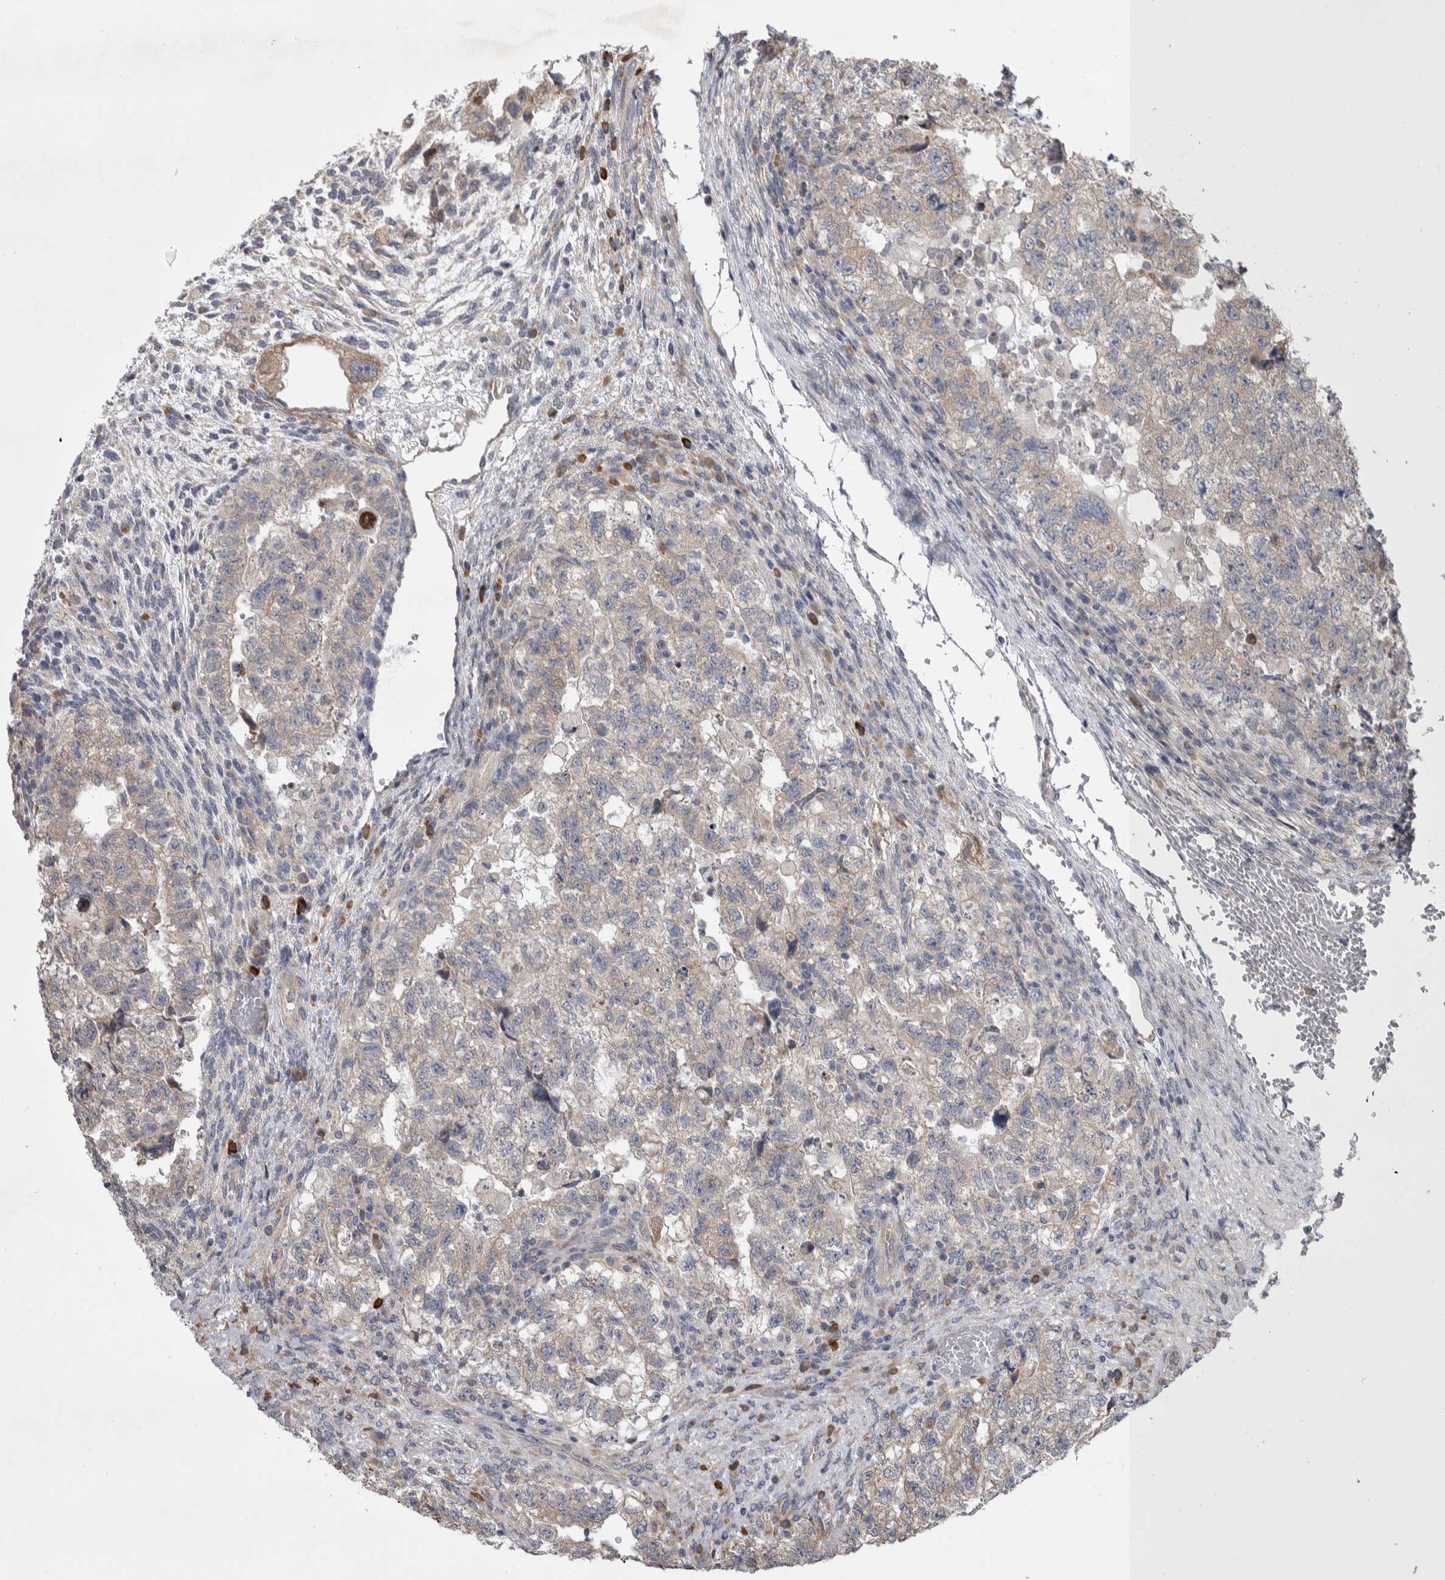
{"staining": {"intensity": "weak", "quantity": ">75%", "location": "cytoplasmic/membranous"}, "tissue": "testis cancer", "cell_type": "Tumor cells", "image_type": "cancer", "snomed": [{"axis": "morphology", "description": "Carcinoma, Embryonal, NOS"}, {"axis": "topography", "description": "Testis"}], "caption": "Human embryonal carcinoma (testis) stained with a protein marker reveals weak staining in tumor cells.", "gene": "IBTK", "patient": {"sex": "male", "age": 36}}